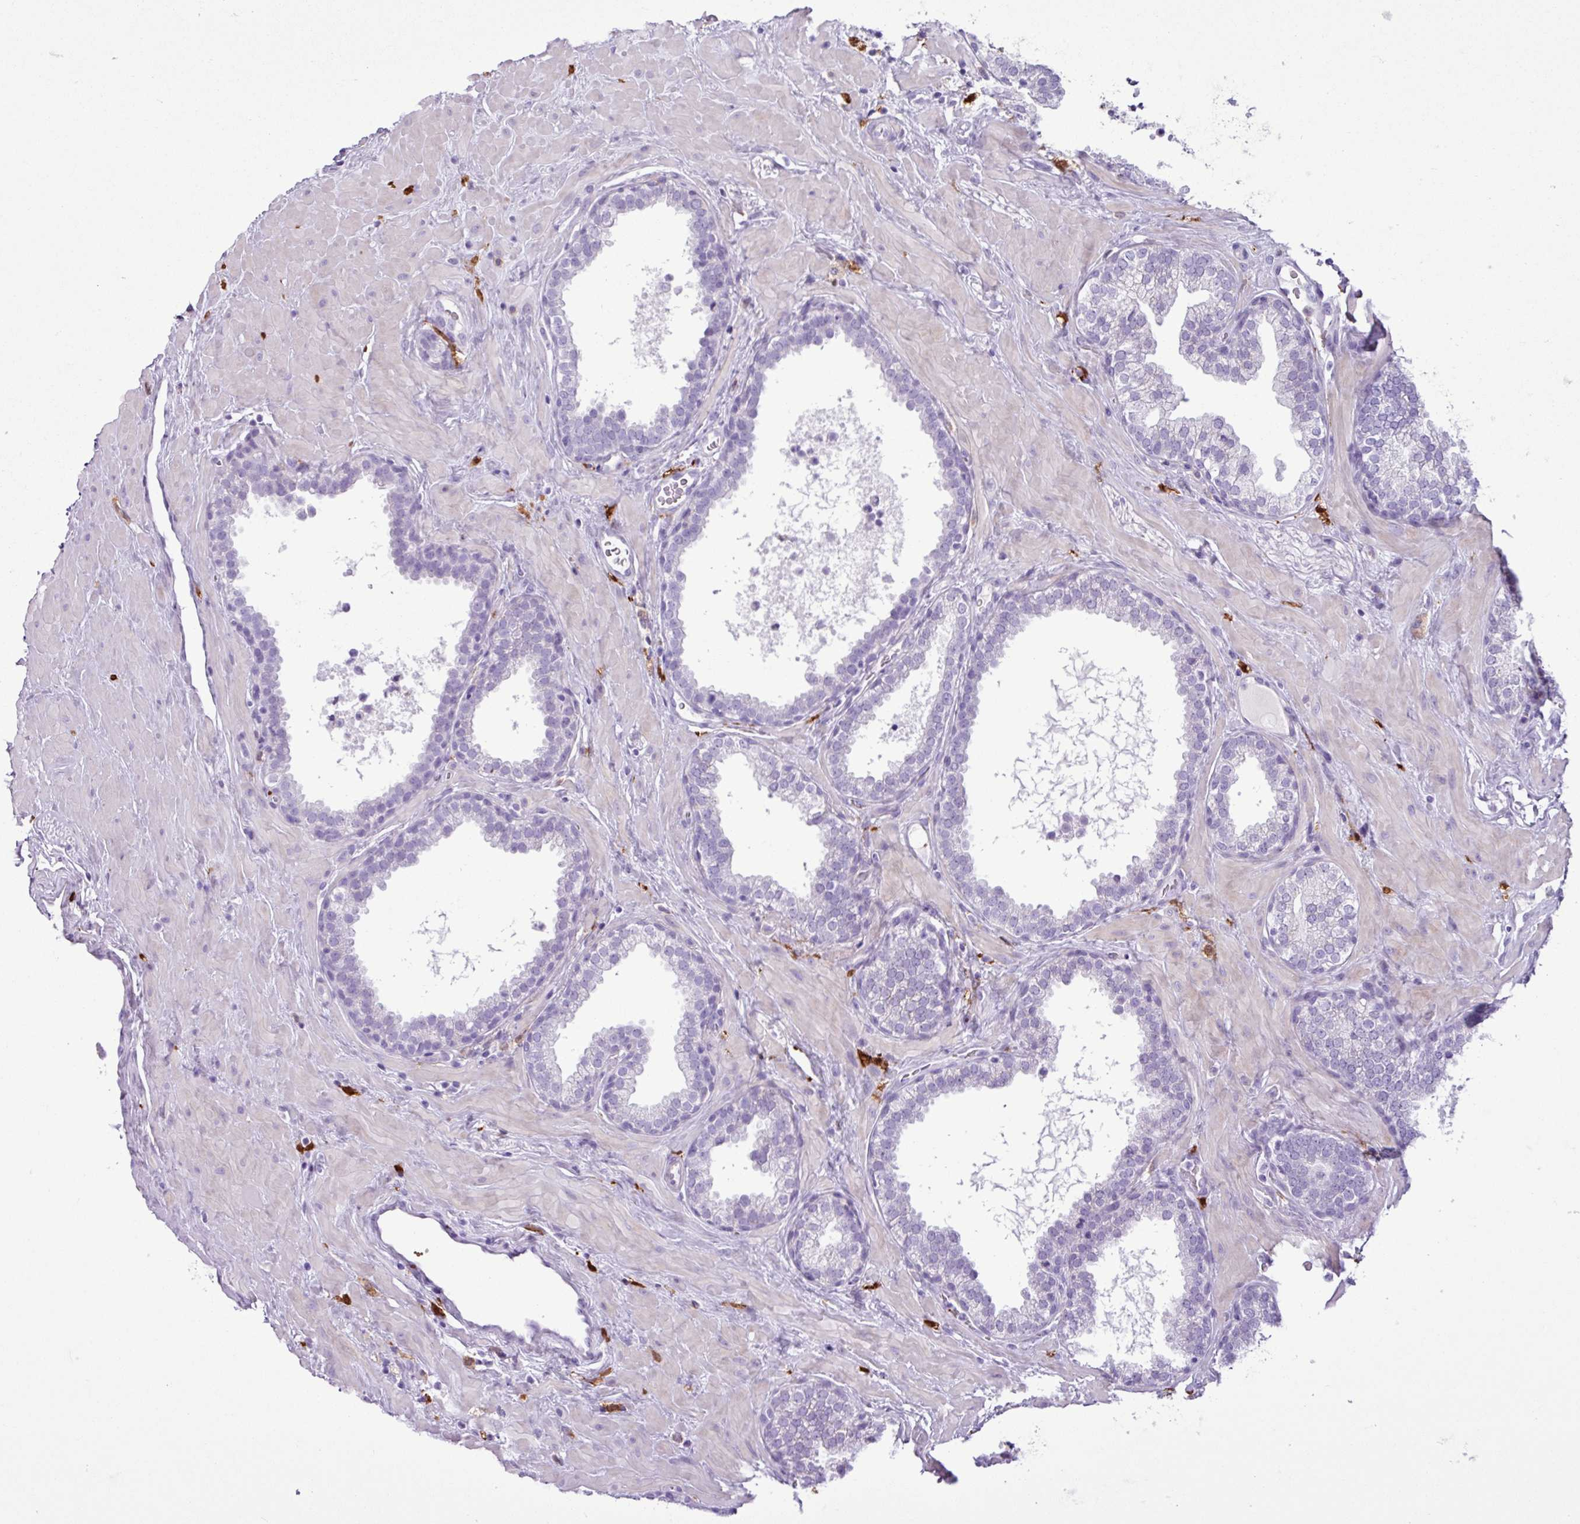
{"staining": {"intensity": "negative", "quantity": "none", "location": "none"}, "tissue": "prostate", "cell_type": "Glandular cells", "image_type": "normal", "snomed": [{"axis": "morphology", "description": "Normal tissue, NOS"}, {"axis": "topography", "description": "Prostate"}], "caption": "Glandular cells are negative for protein expression in normal human prostate. (Stains: DAB (3,3'-diaminobenzidine) immunohistochemistry with hematoxylin counter stain, Microscopy: brightfield microscopy at high magnification).", "gene": "TMEM200C", "patient": {"sex": "male", "age": 51}}